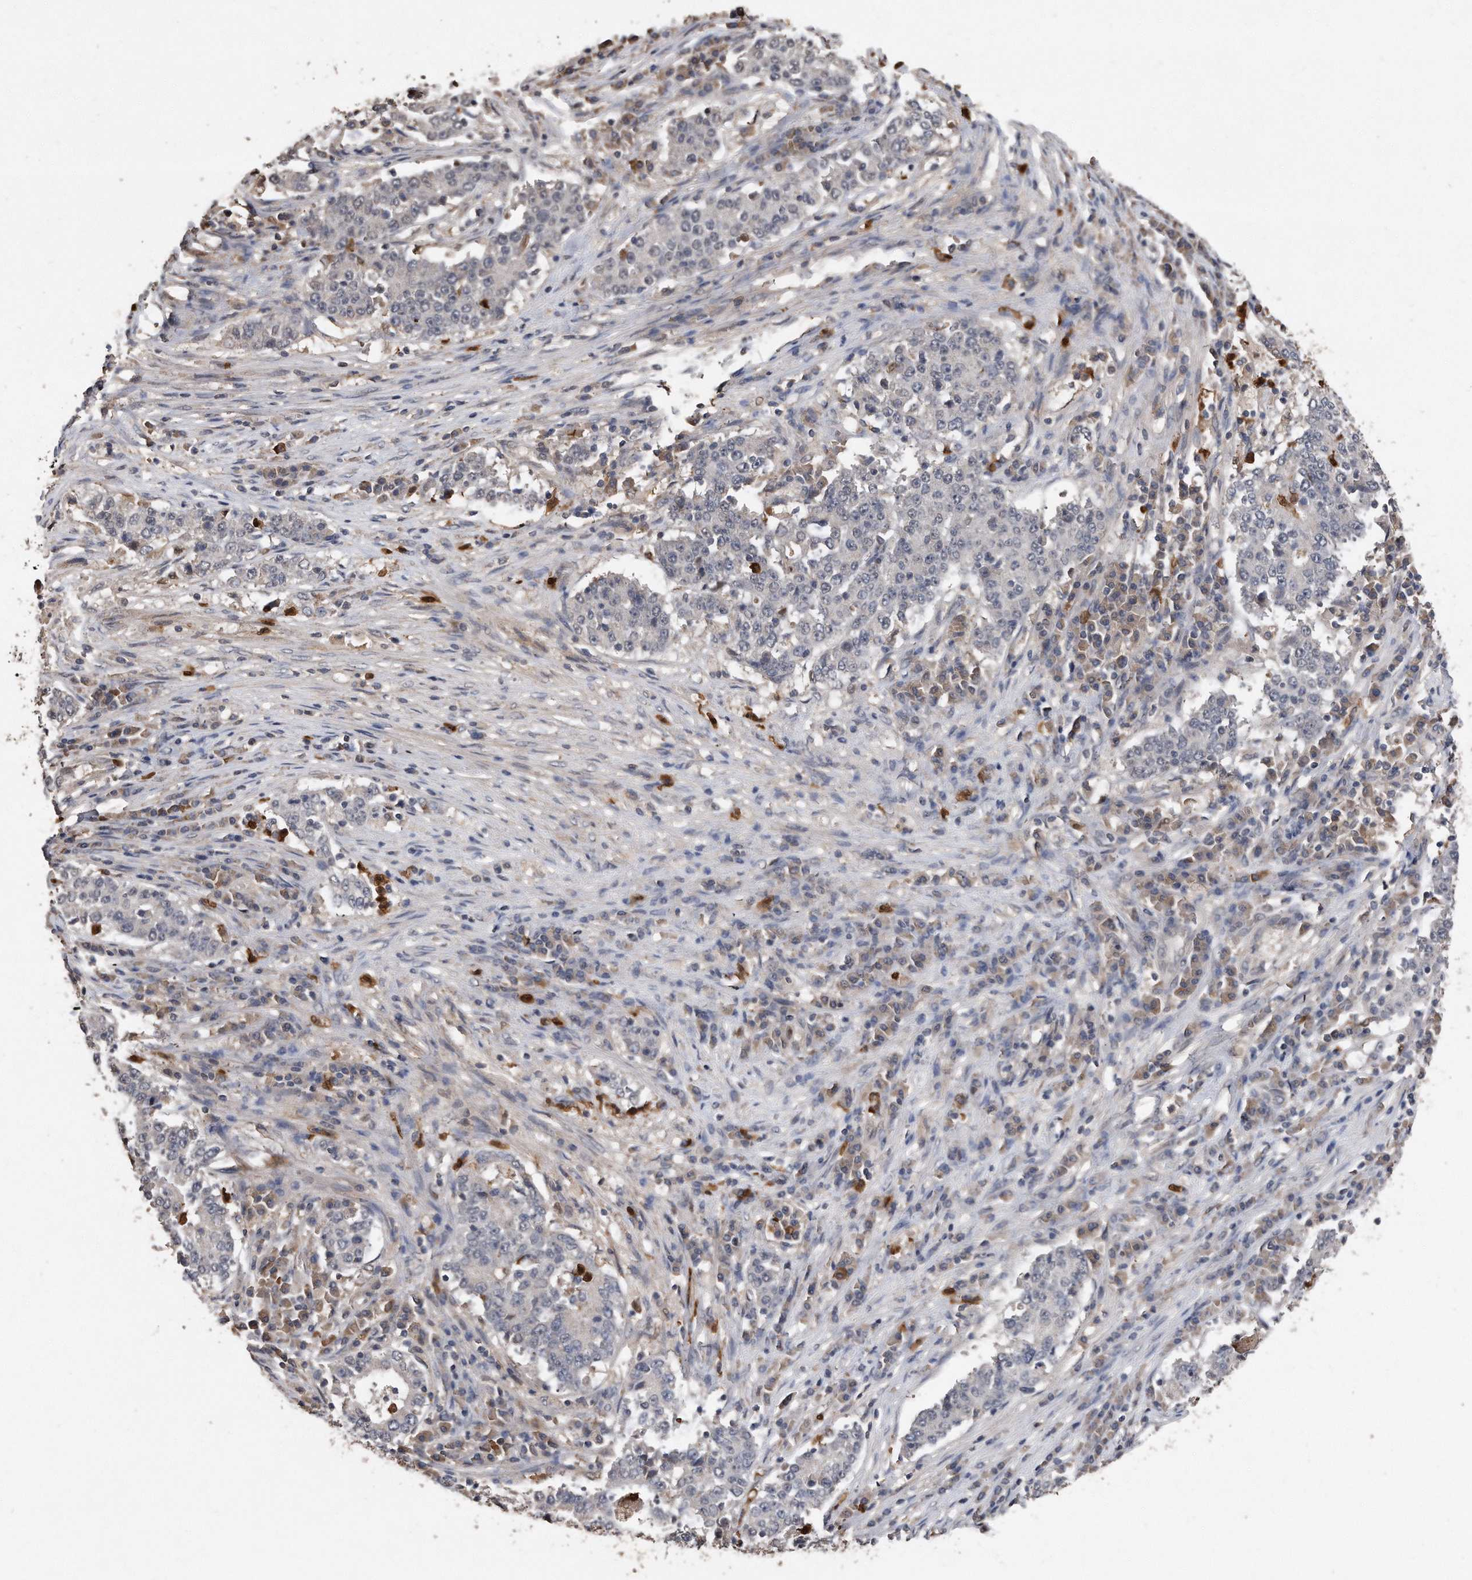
{"staining": {"intensity": "negative", "quantity": "none", "location": "none"}, "tissue": "stomach cancer", "cell_type": "Tumor cells", "image_type": "cancer", "snomed": [{"axis": "morphology", "description": "Adenocarcinoma, NOS"}, {"axis": "topography", "description": "Stomach"}], "caption": "High power microscopy histopathology image of an IHC micrograph of stomach cancer, revealing no significant expression in tumor cells.", "gene": "PELO", "patient": {"sex": "male", "age": 59}}